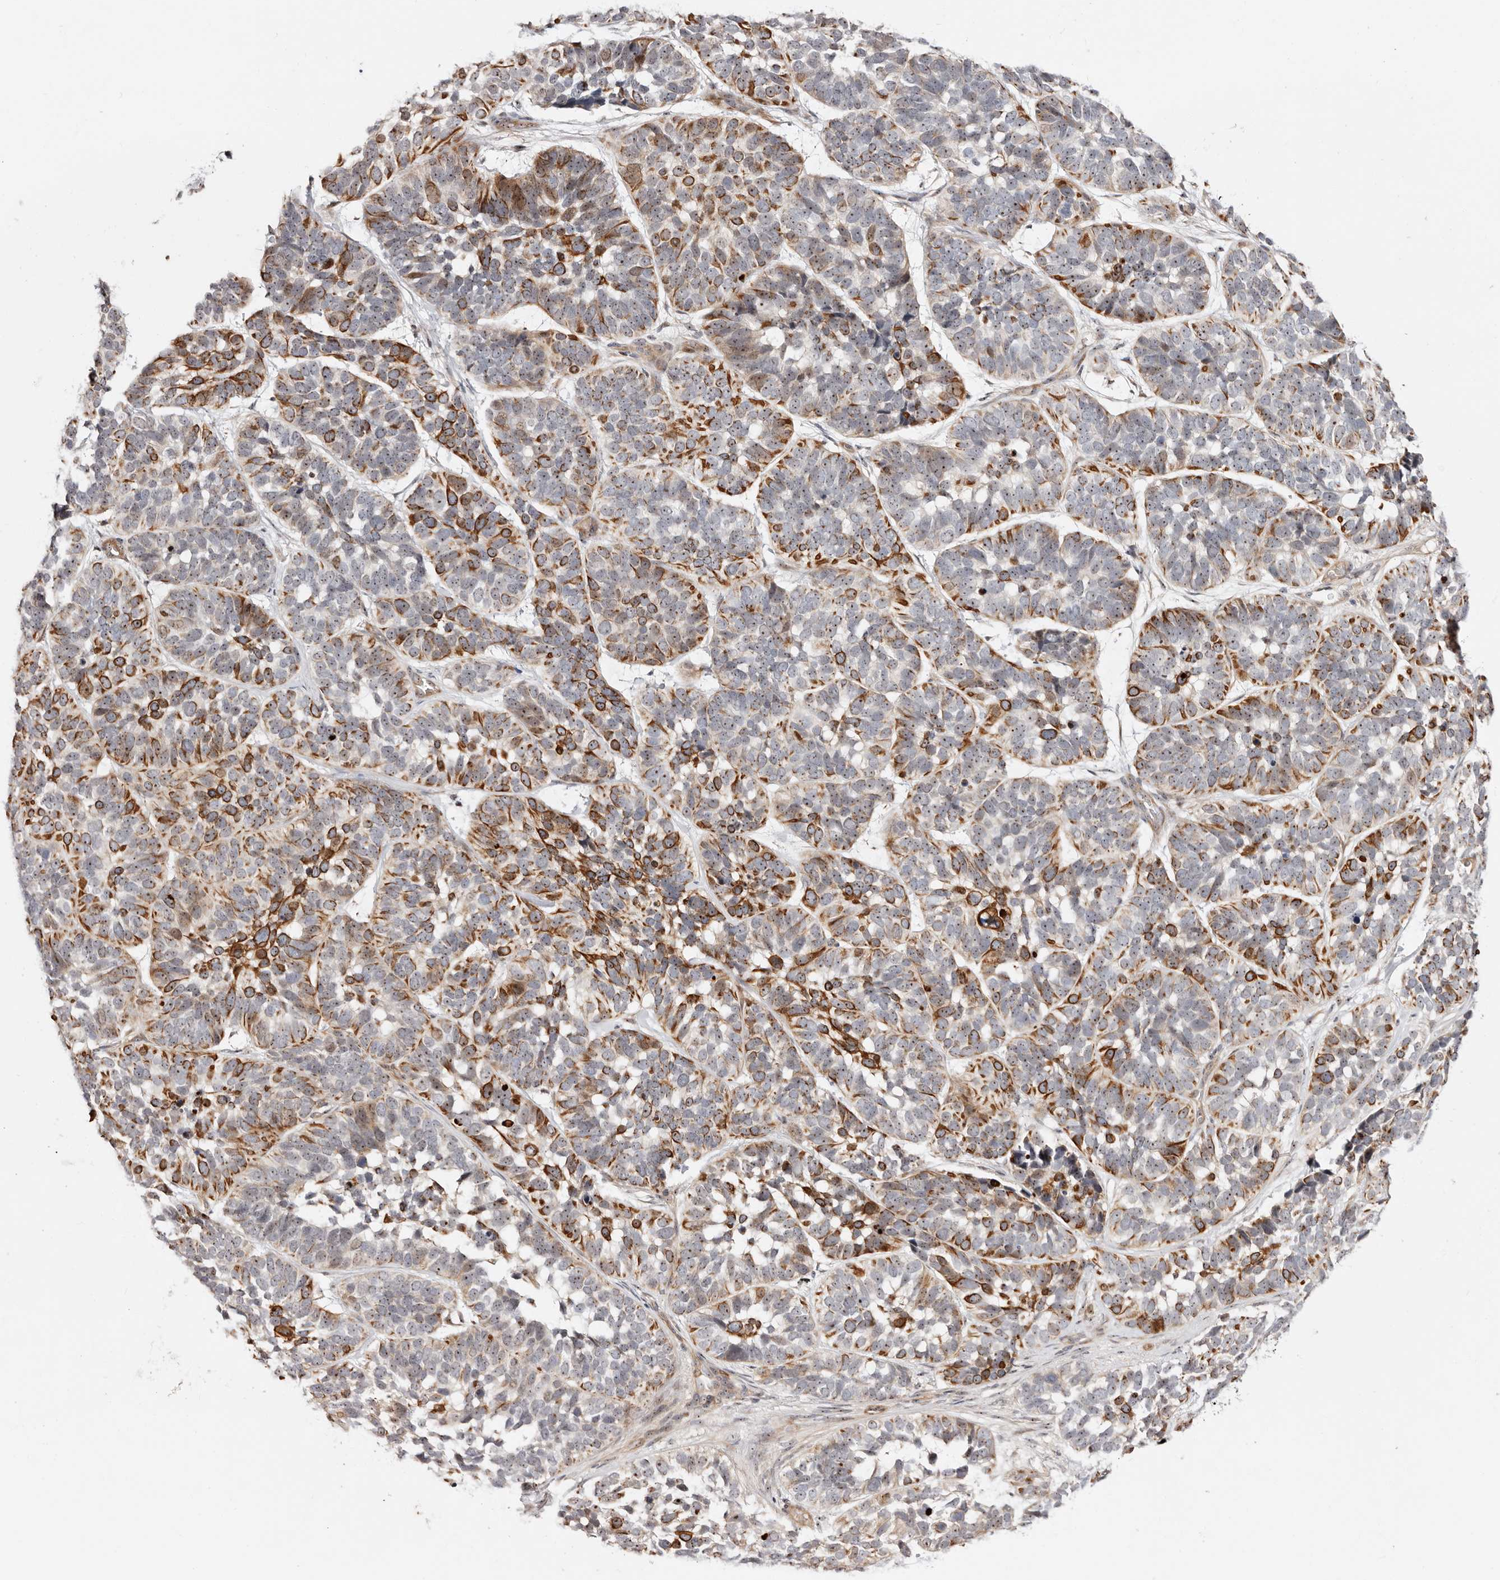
{"staining": {"intensity": "strong", "quantity": "25%-75%", "location": "cytoplasmic/membranous,nuclear"}, "tissue": "skin cancer", "cell_type": "Tumor cells", "image_type": "cancer", "snomed": [{"axis": "morphology", "description": "Basal cell carcinoma"}, {"axis": "topography", "description": "Skin"}], "caption": "Protein expression analysis of human basal cell carcinoma (skin) reveals strong cytoplasmic/membranous and nuclear staining in approximately 25%-75% of tumor cells.", "gene": "ODF2L", "patient": {"sex": "male", "age": 62}}